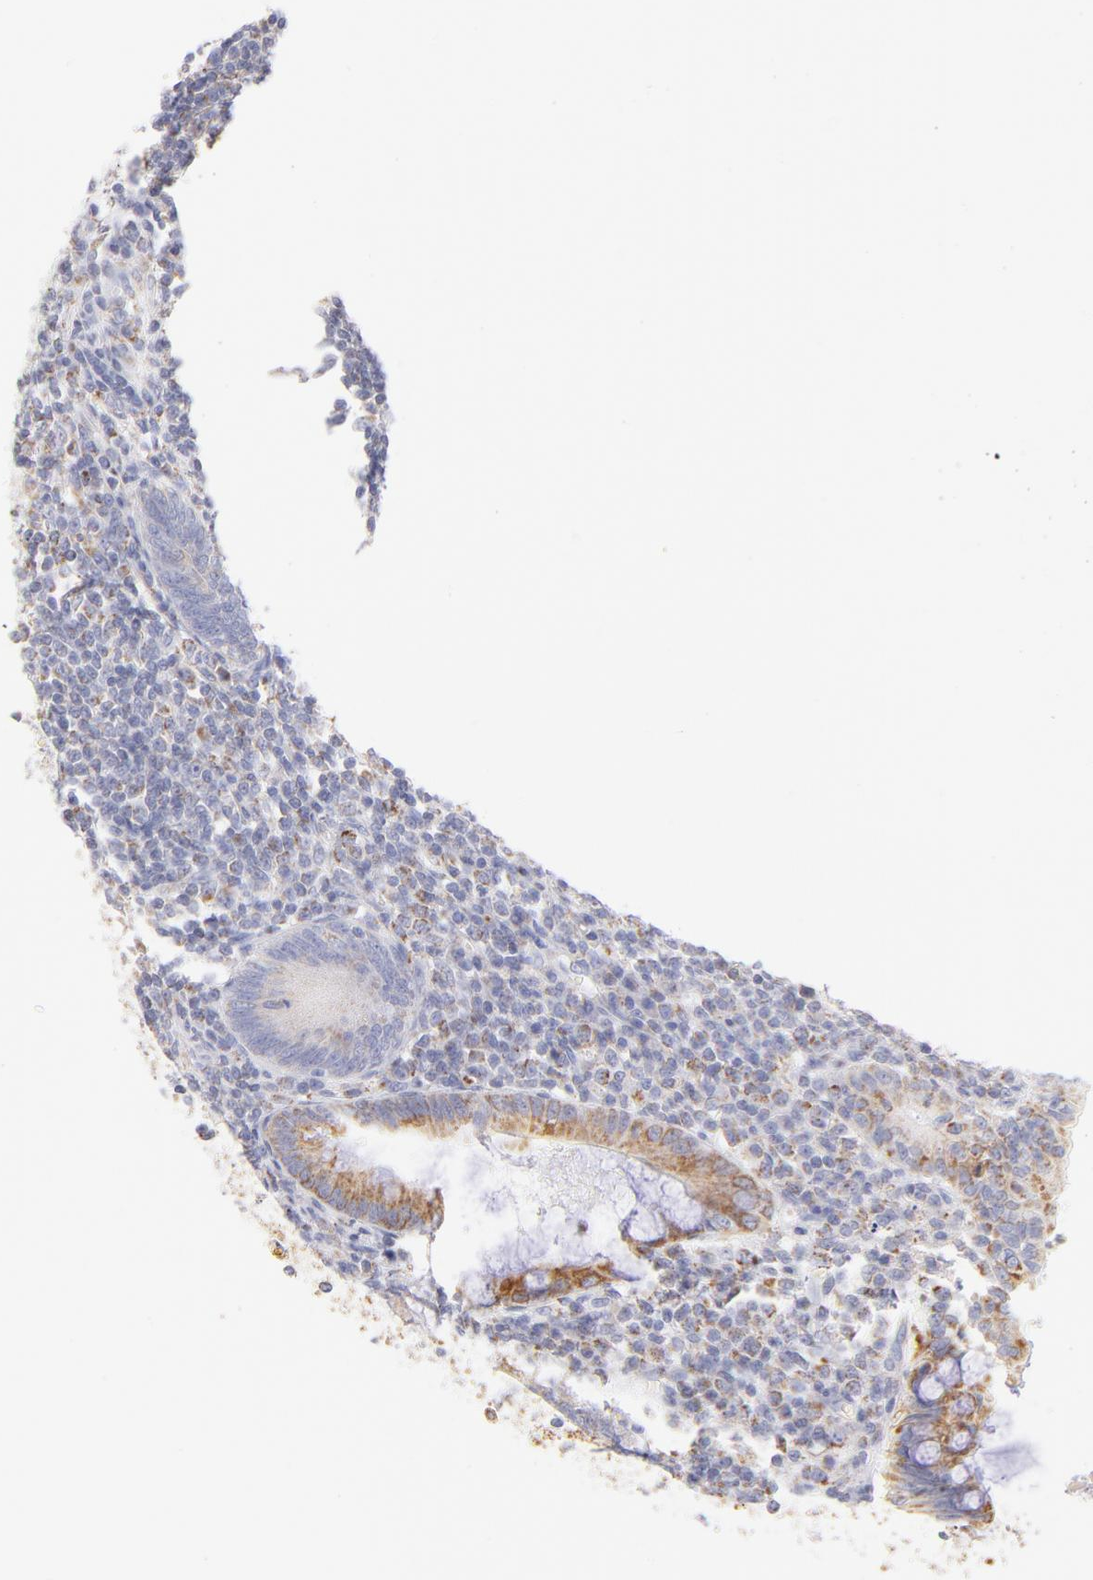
{"staining": {"intensity": "moderate", "quantity": ">75%", "location": "cytoplasmic/membranous"}, "tissue": "appendix", "cell_type": "Glandular cells", "image_type": "normal", "snomed": [{"axis": "morphology", "description": "Normal tissue, NOS"}, {"axis": "topography", "description": "Appendix"}], "caption": "The micrograph exhibits immunohistochemical staining of benign appendix. There is moderate cytoplasmic/membranous positivity is appreciated in about >75% of glandular cells. (Stains: DAB (3,3'-diaminobenzidine) in brown, nuclei in blue, Microscopy: brightfield microscopy at high magnification).", "gene": "AIFM1", "patient": {"sex": "female", "age": 66}}